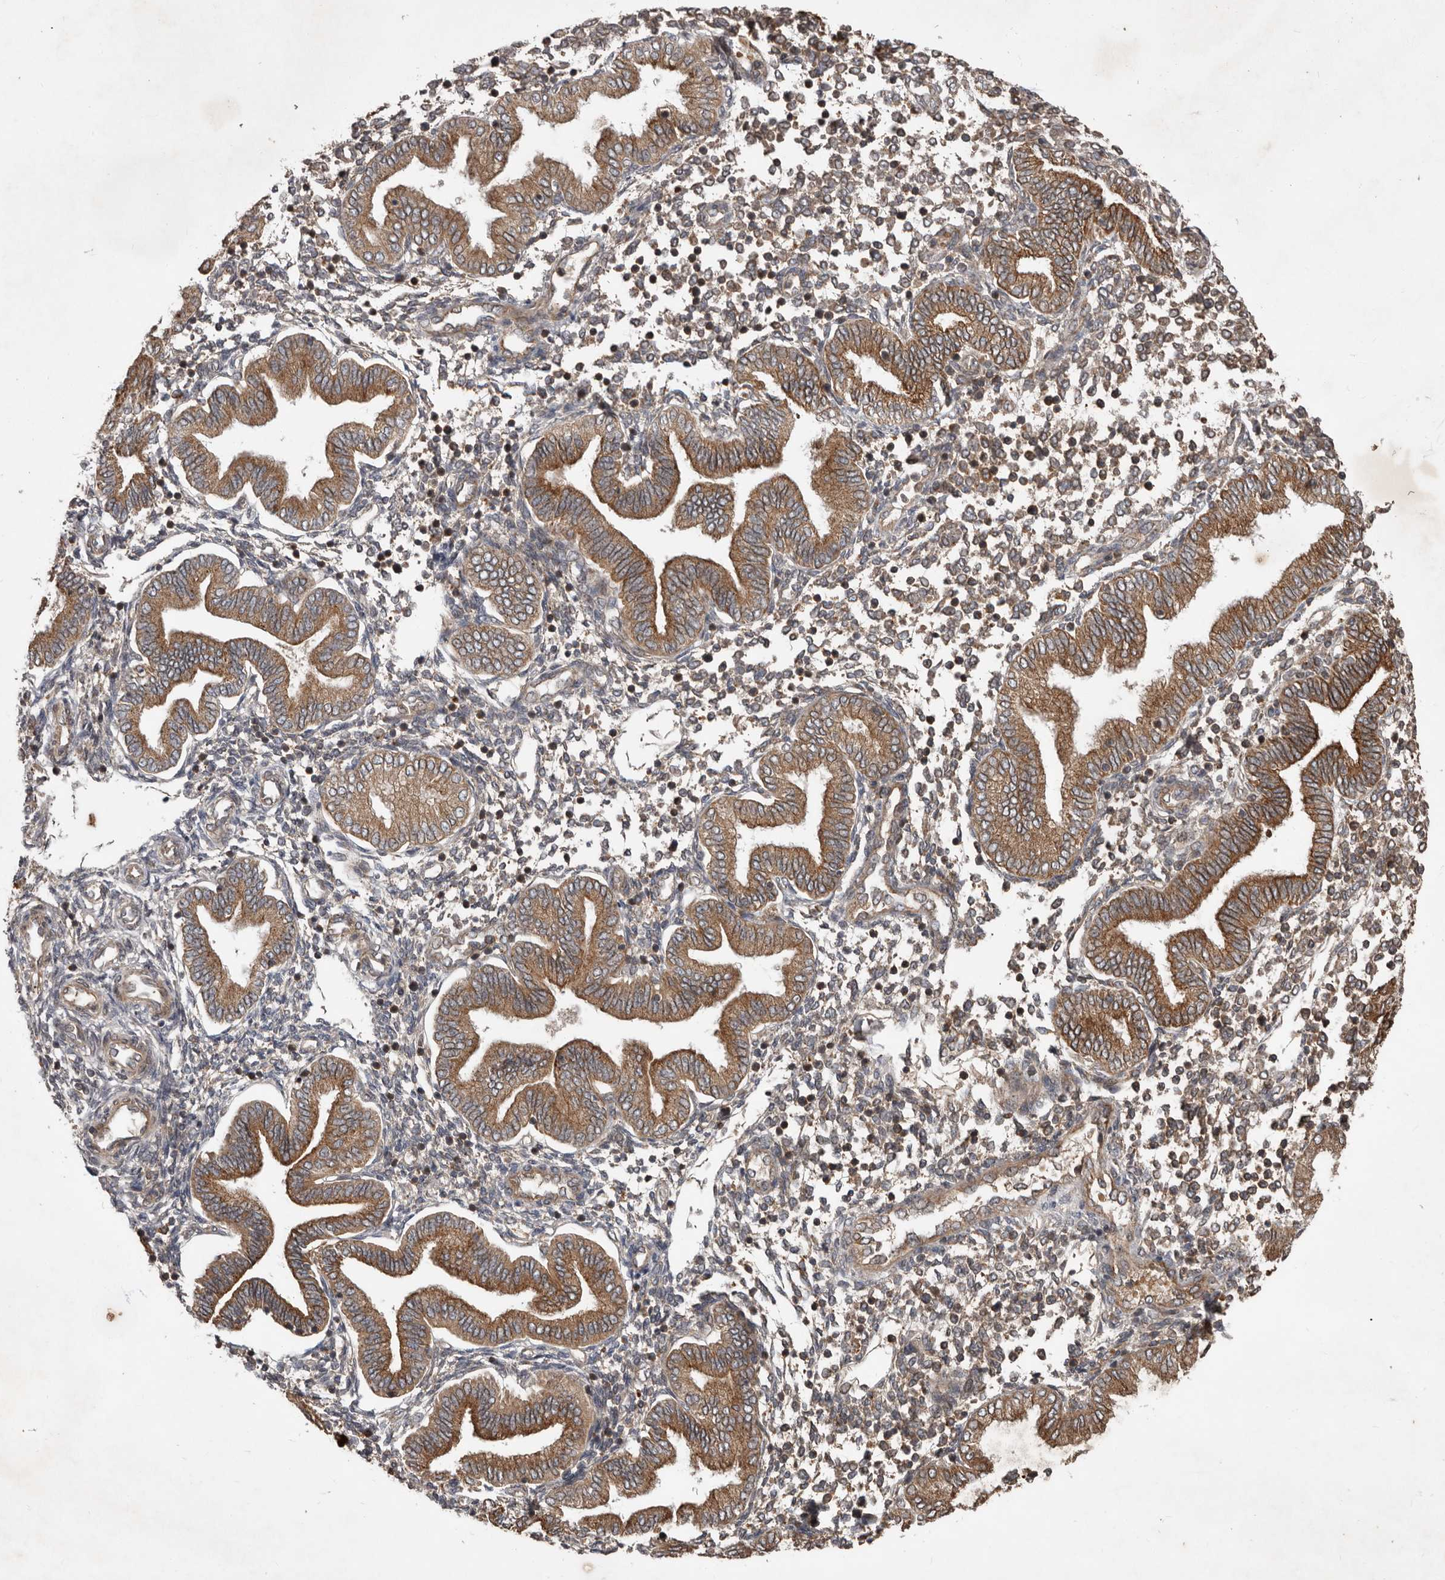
{"staining": {"intensity": "weak", "quantity": ">75%", "location": "cytoplasmic/membranous"}, "tissue": "endometrium", "cell_type": "Cells in endometrial stroma", "image_type": "normal", "snomed": [{"axis": "morphology", "description": "Normal tissue, NOS"}, {"axis": "topography", "description": "Endometrium"}], "caption": "This image demonstrates immunohistochemistry (IHC) staining of normal human endometrium, with low weak cytoplasmic/membranous positivity in about >75% of cells in endometrial stroma.", "gene": "STK36", "patient": {"sex": "female", "age": 53}}